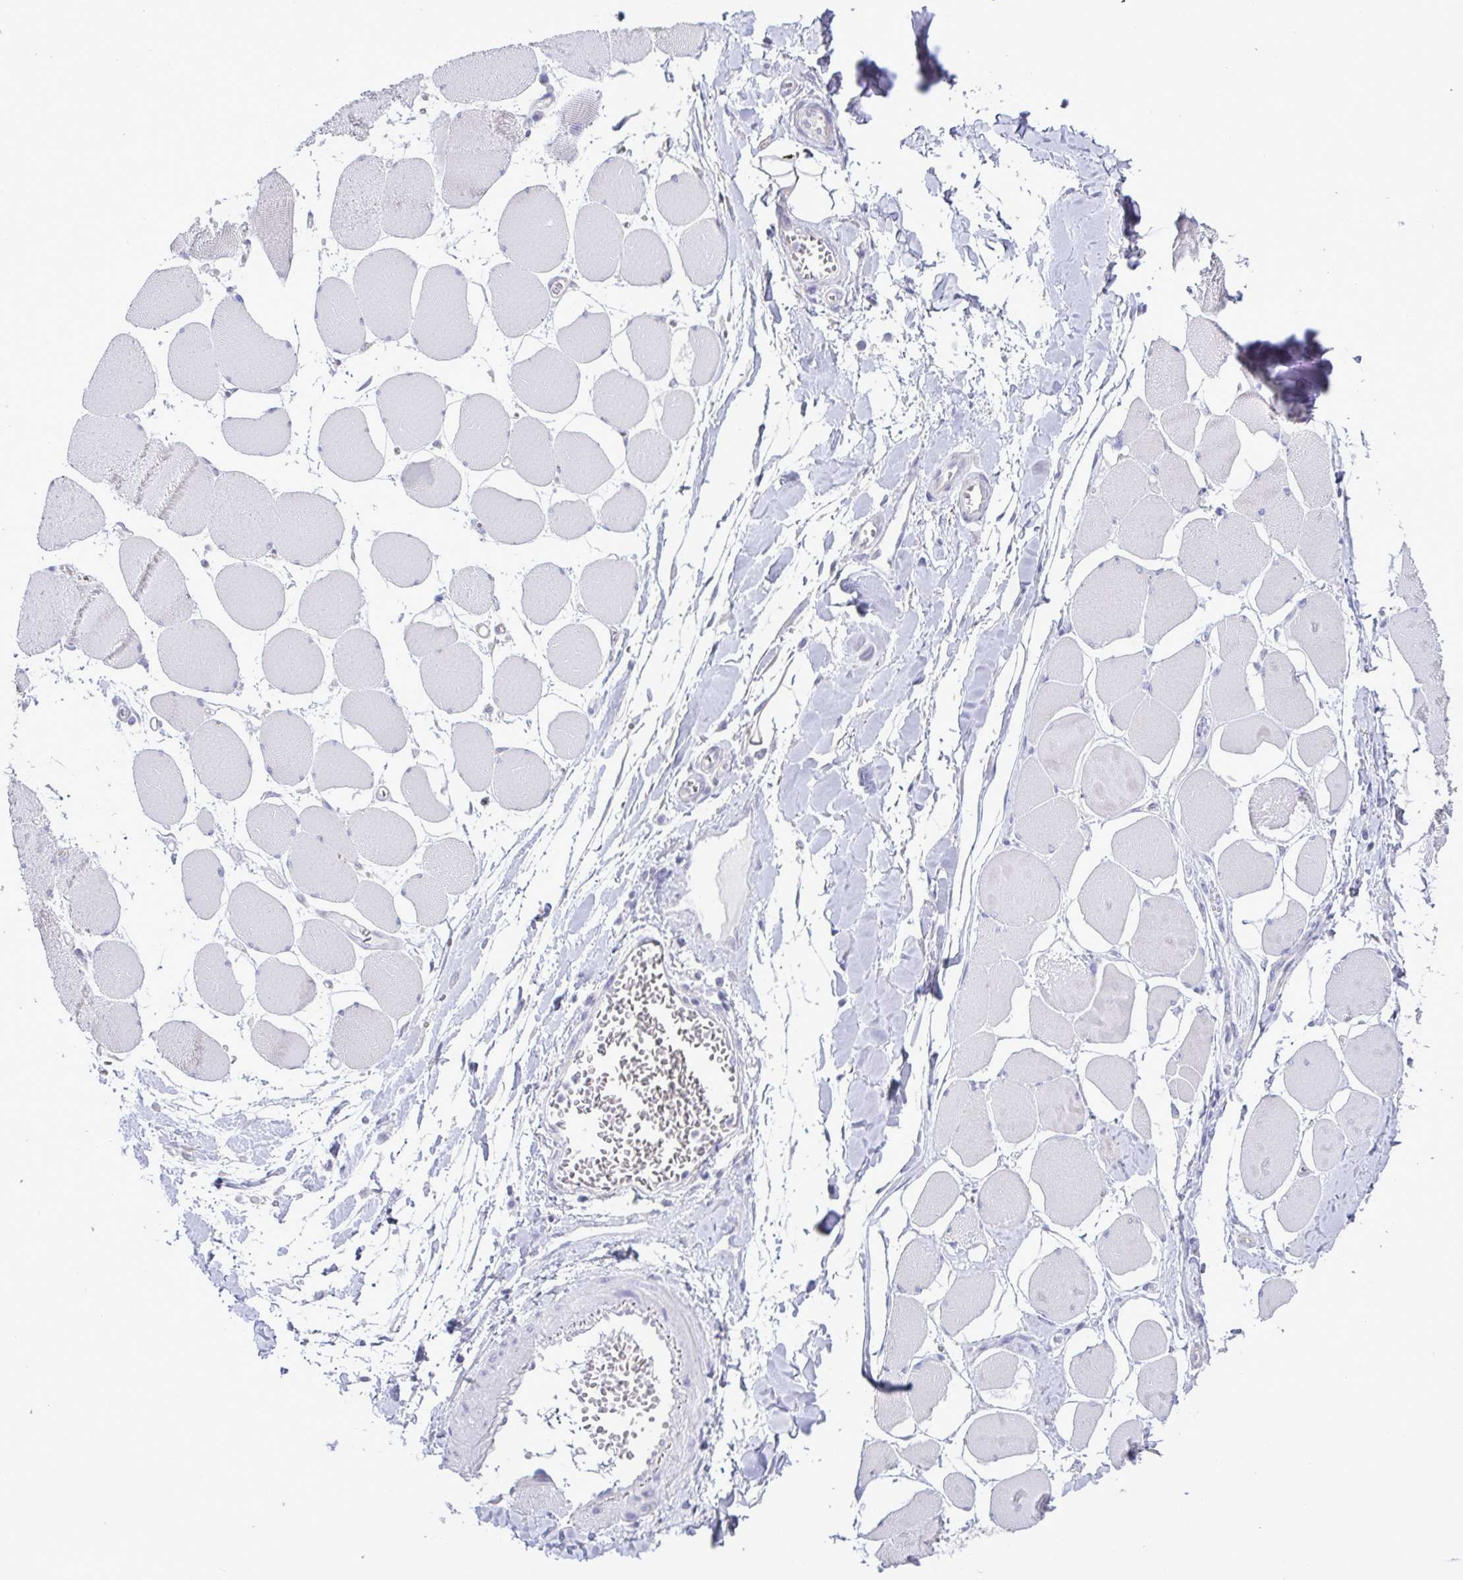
{"staining": {"intensity": "negative", "quantity": "none", "location": "none"}, "tissue": "skeletal muscle", "cell_type": "Myocytes", "image_type": "normal", "snomed": [{"axis": "morphology", "description": "Normal tissue, NOS"}, {"axis": "topography", "description": "Skeletal muscle"}], "caption": "Myocytes show no significant protein staining in unremarkable skeletal muscle. (Stains: DAB IHC with hematoxylin counter stain, Microscopy: brightfield microscopy at high magnification).", "gene": "C4orf33", "patient": {"sex": "female", "age": 75}}